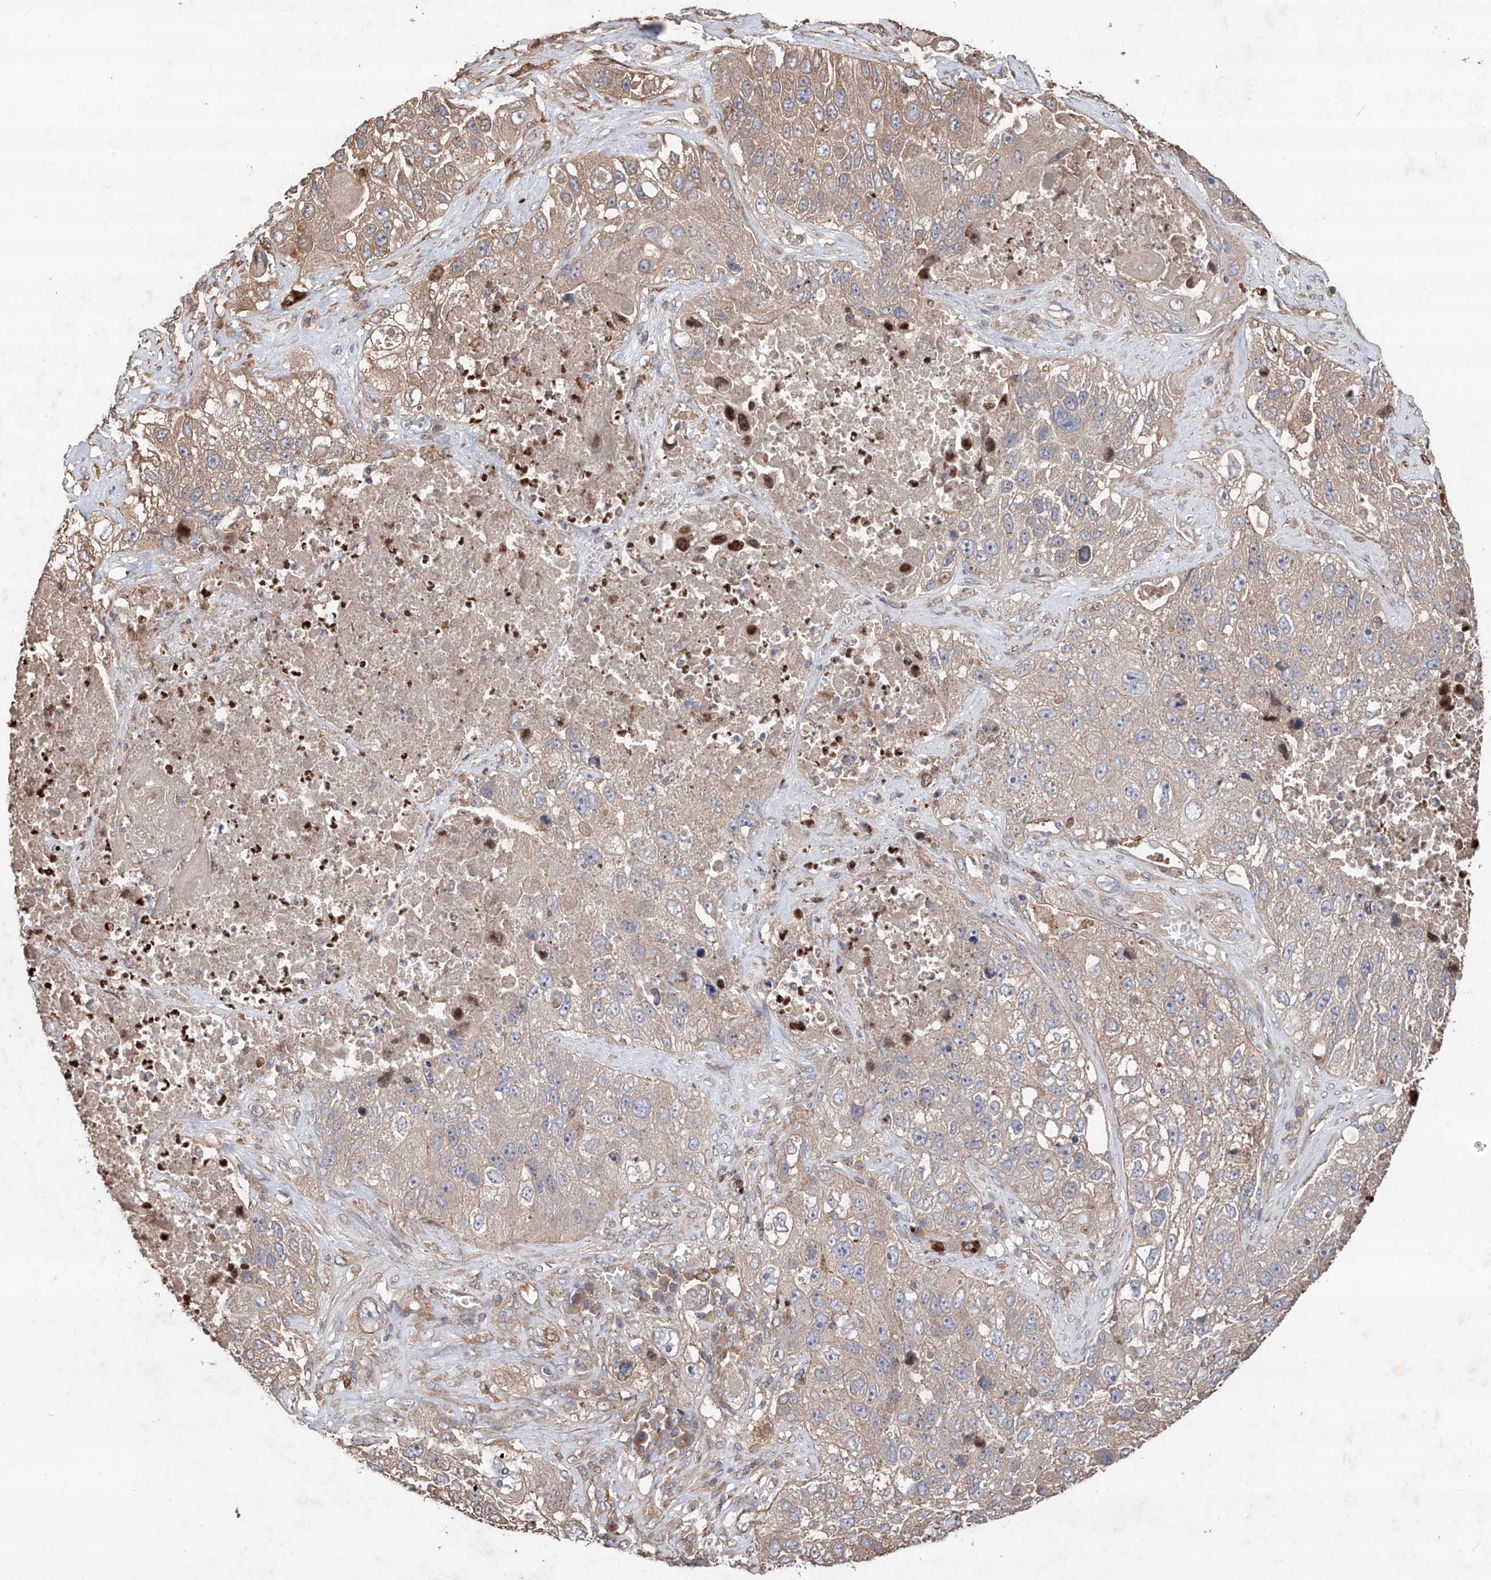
{"staining": {"intensity": "weak", "quantity": "25%-75%", "location": "cytoplasmic/membranous"}, "tissue": "lung cancer", "cell_type": "Tumor cells", "image_type": "cancer", "snomed": [{"axis": "morphology", "description": "Squamous cell carcinoma, NOS"}, {"axis": "topography", "description": "Lung"}], "caption": "Lung cancer (squamous cell carcinoma) stained for a protein (brown) exhibits weak cytoplasmic/membranous positive staining in approximately 25%-75% of tumor cells.", "gene": "EDN1", "patient": {"sex": "male", "age": 61}}